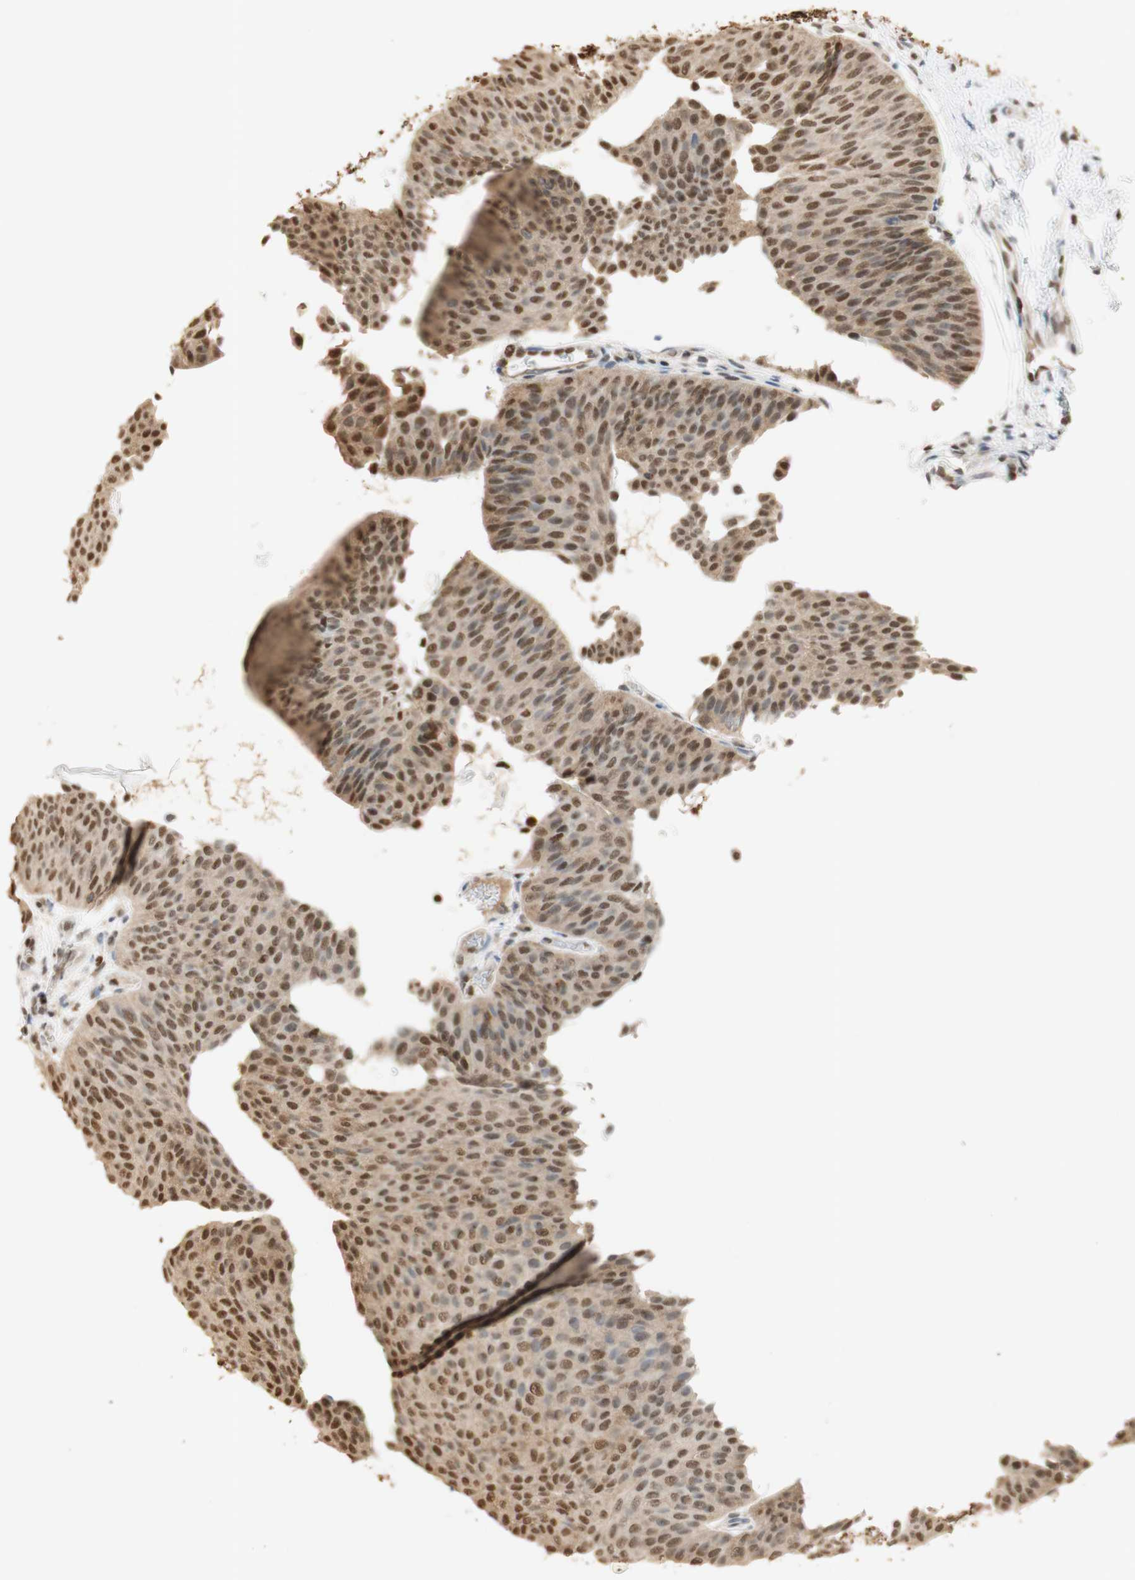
{"staining": {"intensity": "moderate", "quantity": ">75%", "location": "cytoplasmic/membranous,nuclear"}, "tissue": "urothelial cancer", "cell_type": "Tumor cells", "image_type": "cancer", "snomed": [{"axis": "morphology", "description": "Urothelial carcinoma, Low grade"}, {"axis": "topography", "description": "Urinary bladder"}], "caption": "Moderate cytoplasmic/membranous and nuclear expression for a protein is appreciated in approximately >75% of tumor cells of urothelial carcinoma (low-grade) using immunohistochemistry.", "gene": "NAP1L4", "patient": {"sex": "female", "age": 60}}